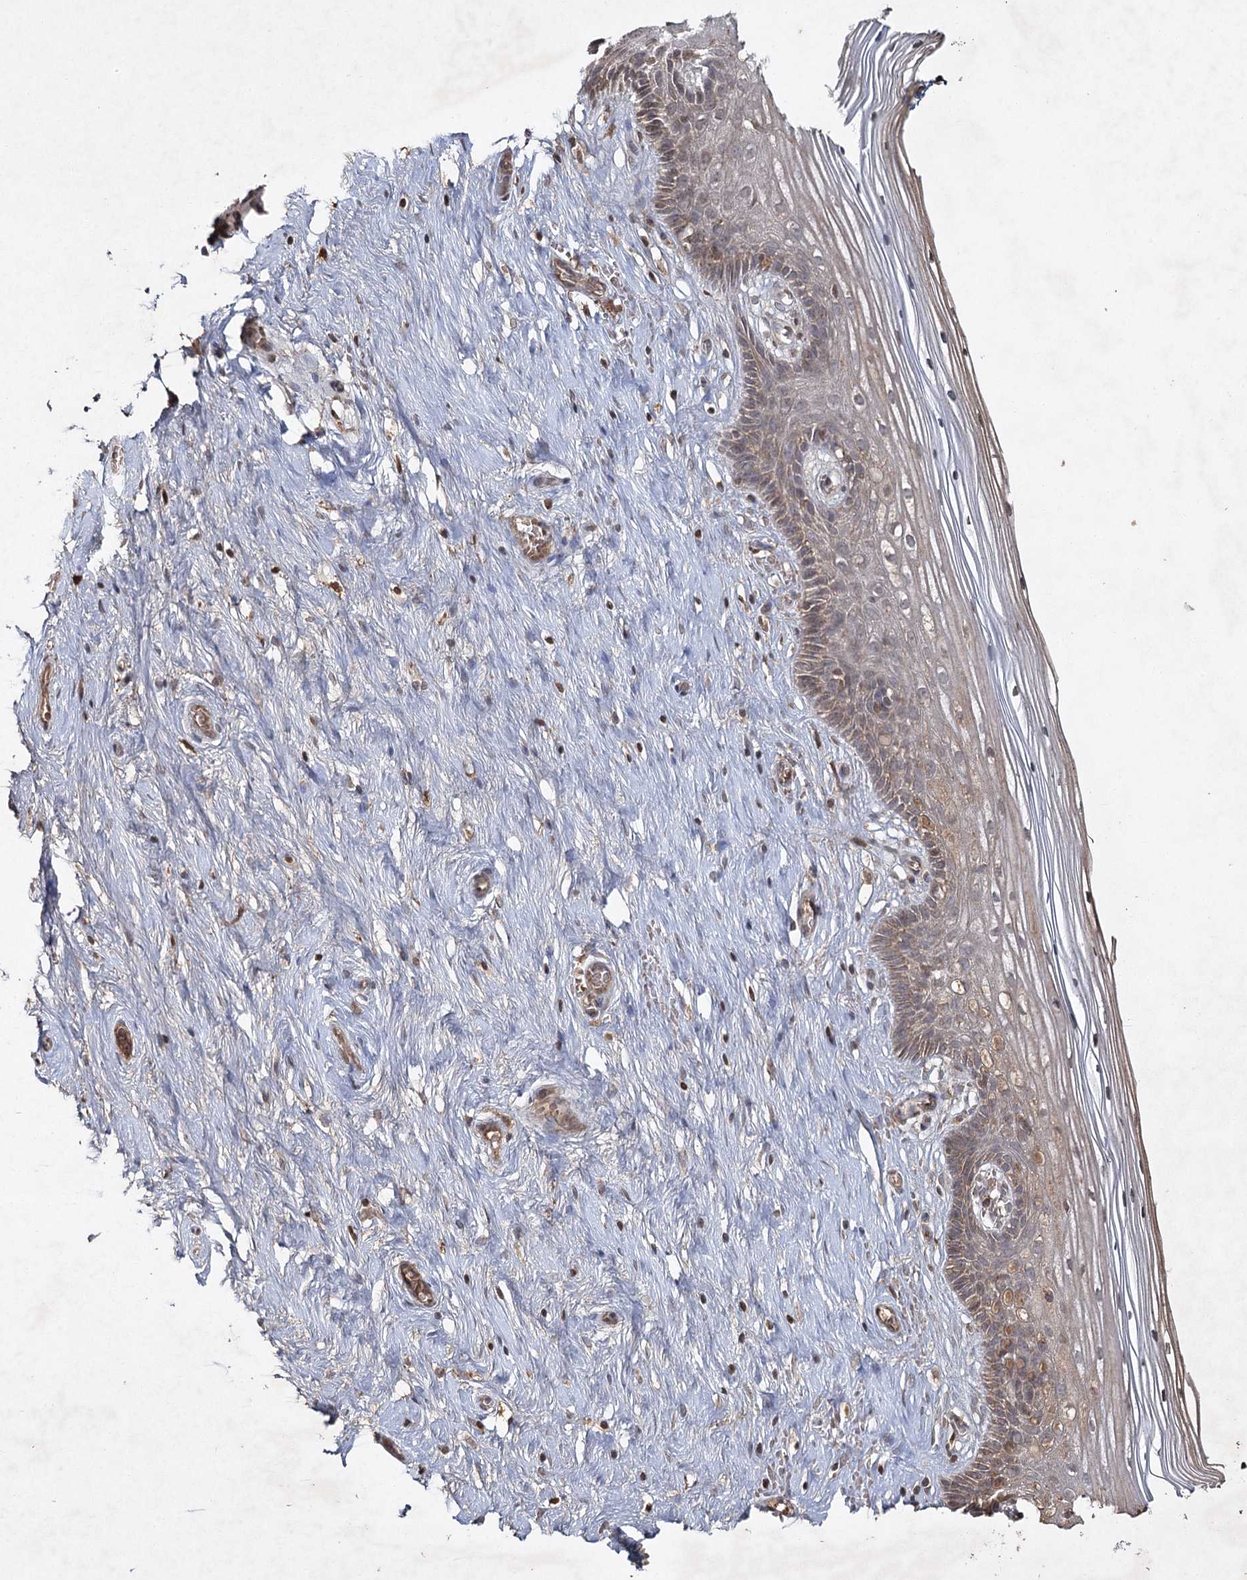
{"staining": {"intensity": "weak", "quantity": "<25%", "location": "cytoplasmic/membranous"}, "tissue": "cervix", "cell_type": "Glandular cells", "image_type": "normal", "snomed": [{"axis": "morphology", "description": "Normal tissue, NOS"}, {"axis": "topography", "description": "Cervix"}], "caption": "High magnification brightfield microscopy of unremarkable cervix stained with DAB (3,3'-diaminobenzidine) (brown) and counterstained with hematoxylin (blue): glandular cells show no significant staining.", "gene": "CYP2B6", "patient": {"sex": "female", "age": 33}}